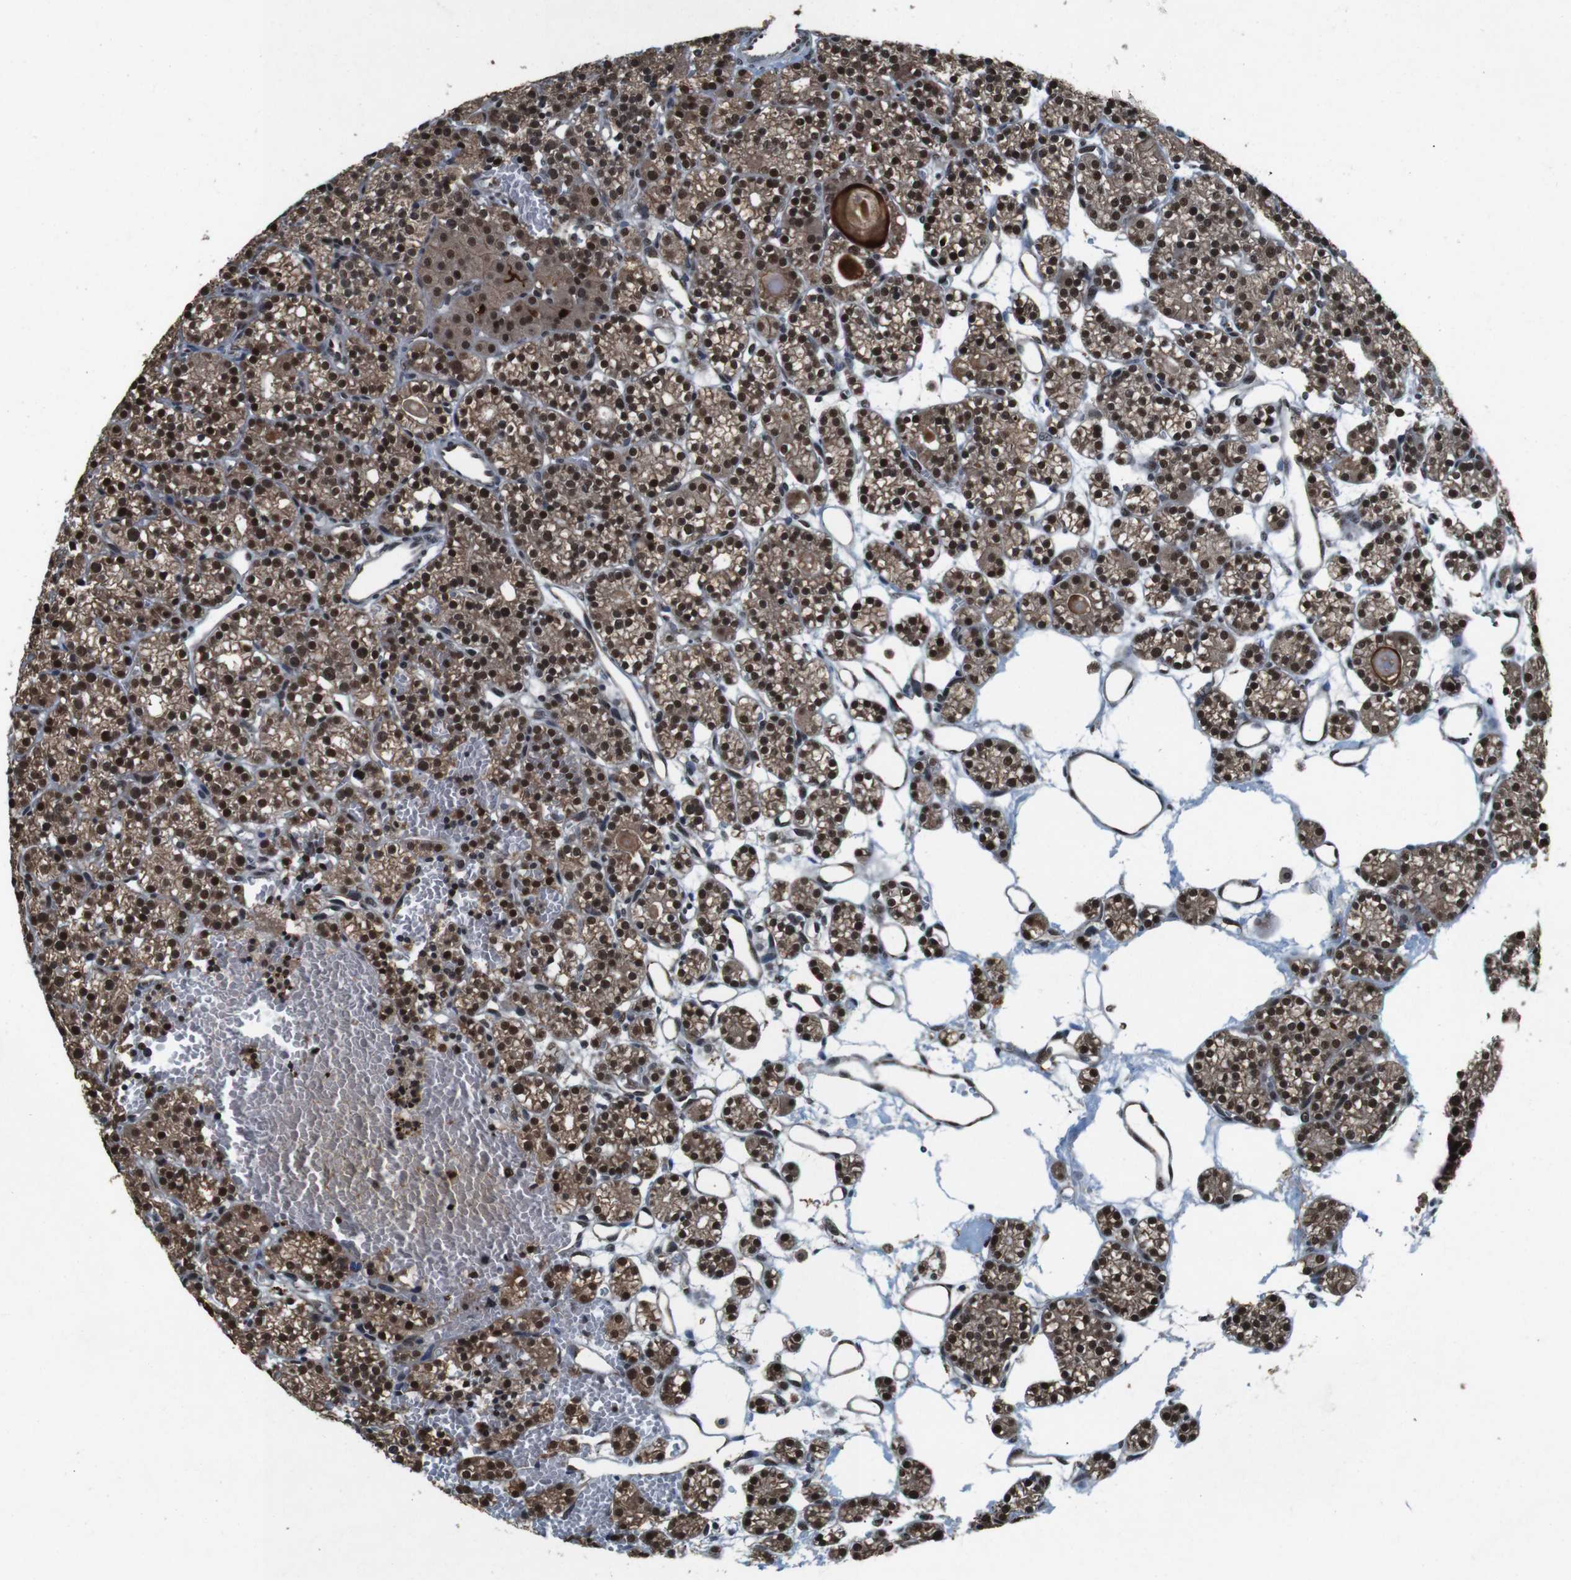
{"staining": {"intensity": "strong", "quantity": ">75%", "location": "cytoplasmic/membranous,nuclear"}, "tissue": "parathyroid gland", "cell_type": "Glandular cells", "image_type": "normal", "snomed": [{"axis": "morphology", "description": "Normal tissue, NOS"}, {"axis": "topography", "description": "Parathyroid gland"}], "caption": "A high-resolution histopathology image shows immunohistochemistry staining of normal parathyroid gland, which demonstrates strong cytoplasmic/membranous,nuclear expression in about >75% of glandular cells. (IHC, brightfield microscopy, high magnification).", "gene": "NR4A2", "patient": {"sex": "female", "age": 64}}